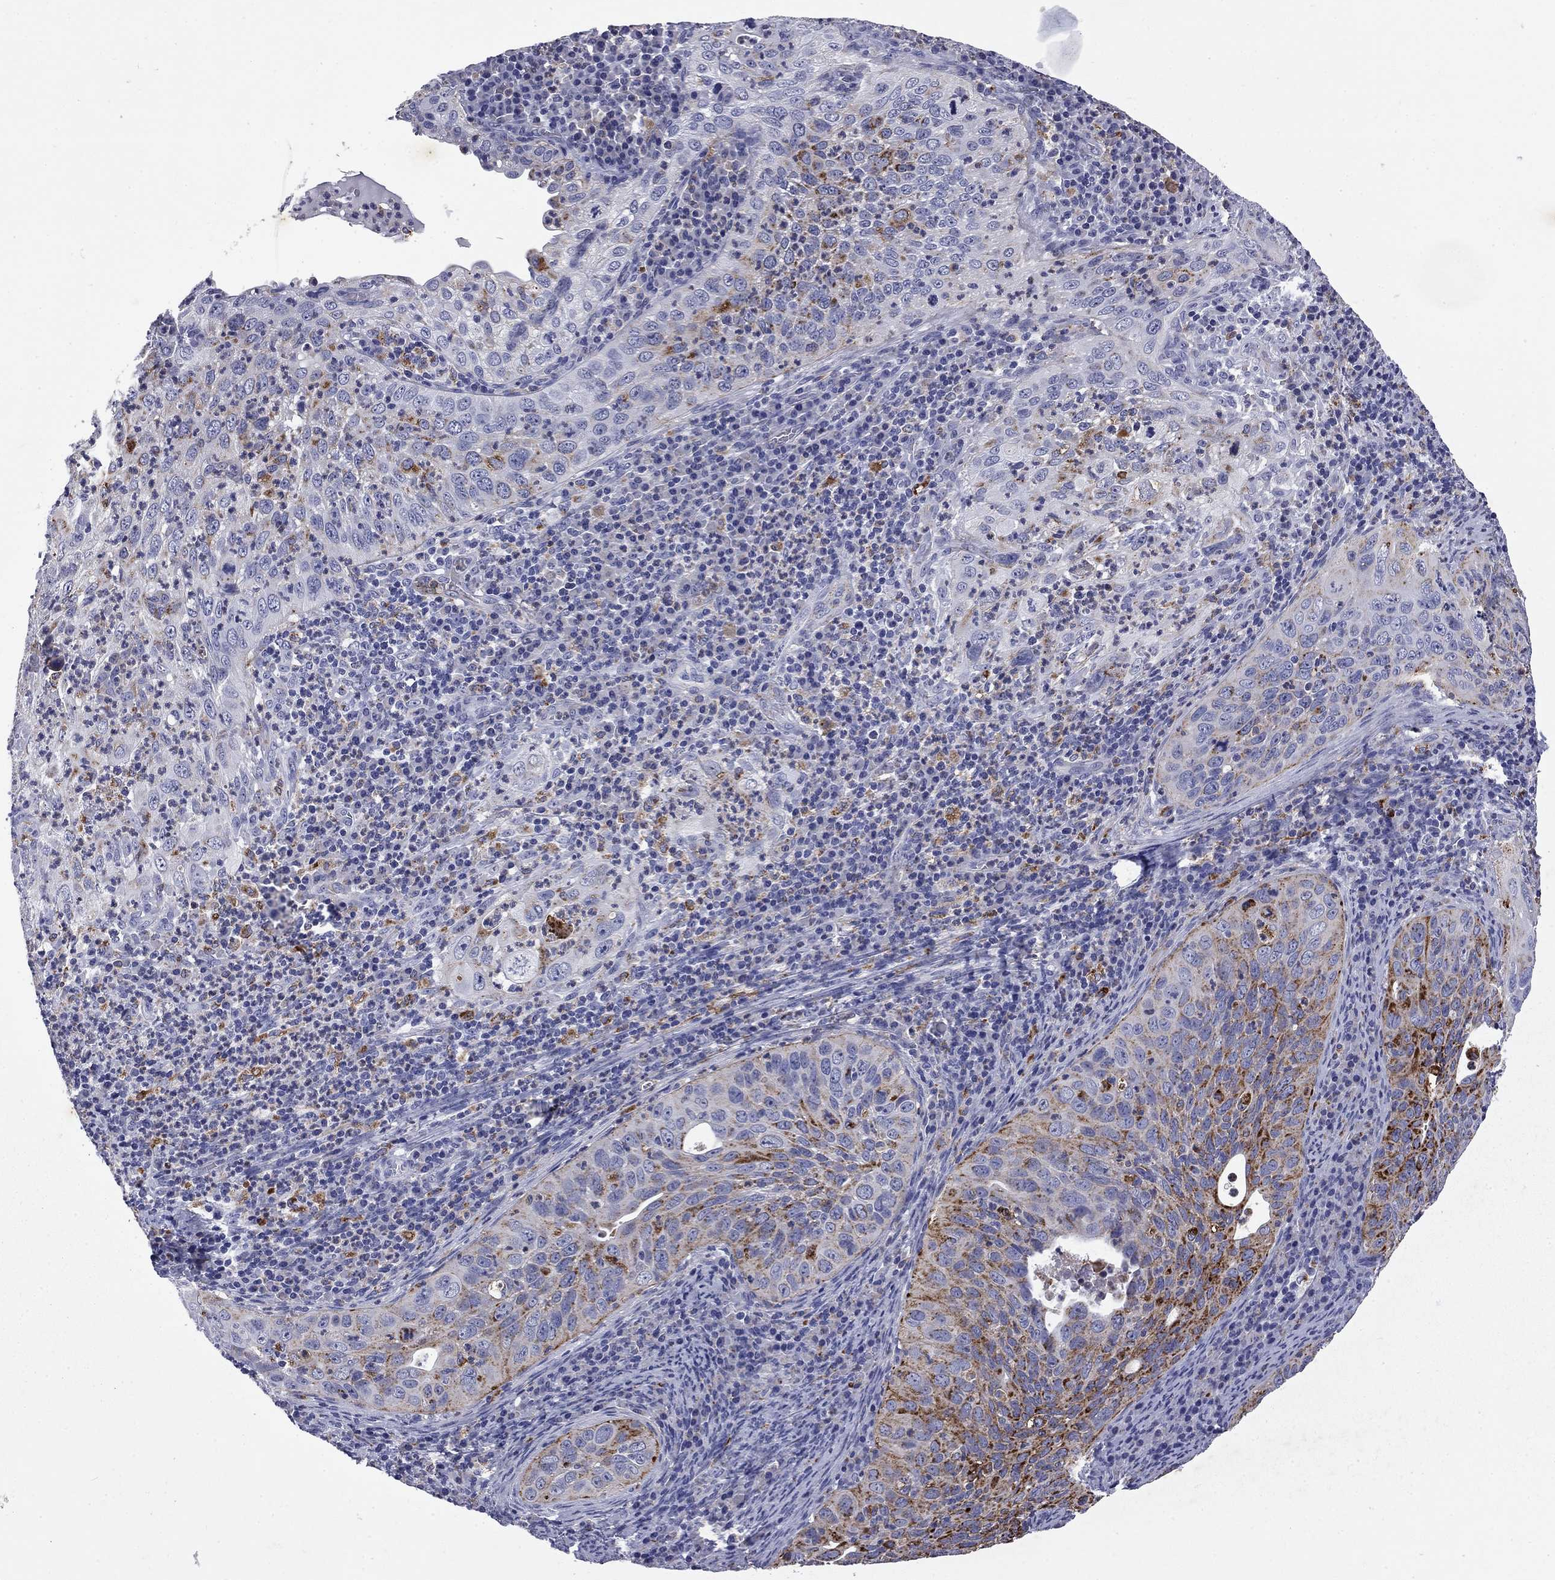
{"staining": {"intensity": "moderate", "quantity": "<25%", "location": "cytoplasmic/membranous"}, "tissue": "cervical cancer", "cell_type": "Tumor cells", "image_type": "cancer", "snomed": [{"axis": "morphology", "description": "Squamous cell carcinoma, NOS"}, {"axis": "topography", "description": "Cervix"}], "caption": "Squamous cell carcinoma (cervical) stained for a protein (brown) exhibits moderate cytoplasmic/membranous positive staining in about <25% of tumor cells.", "gene": "MADCAM1", "patient": {"sex": "female", "age": 26}}